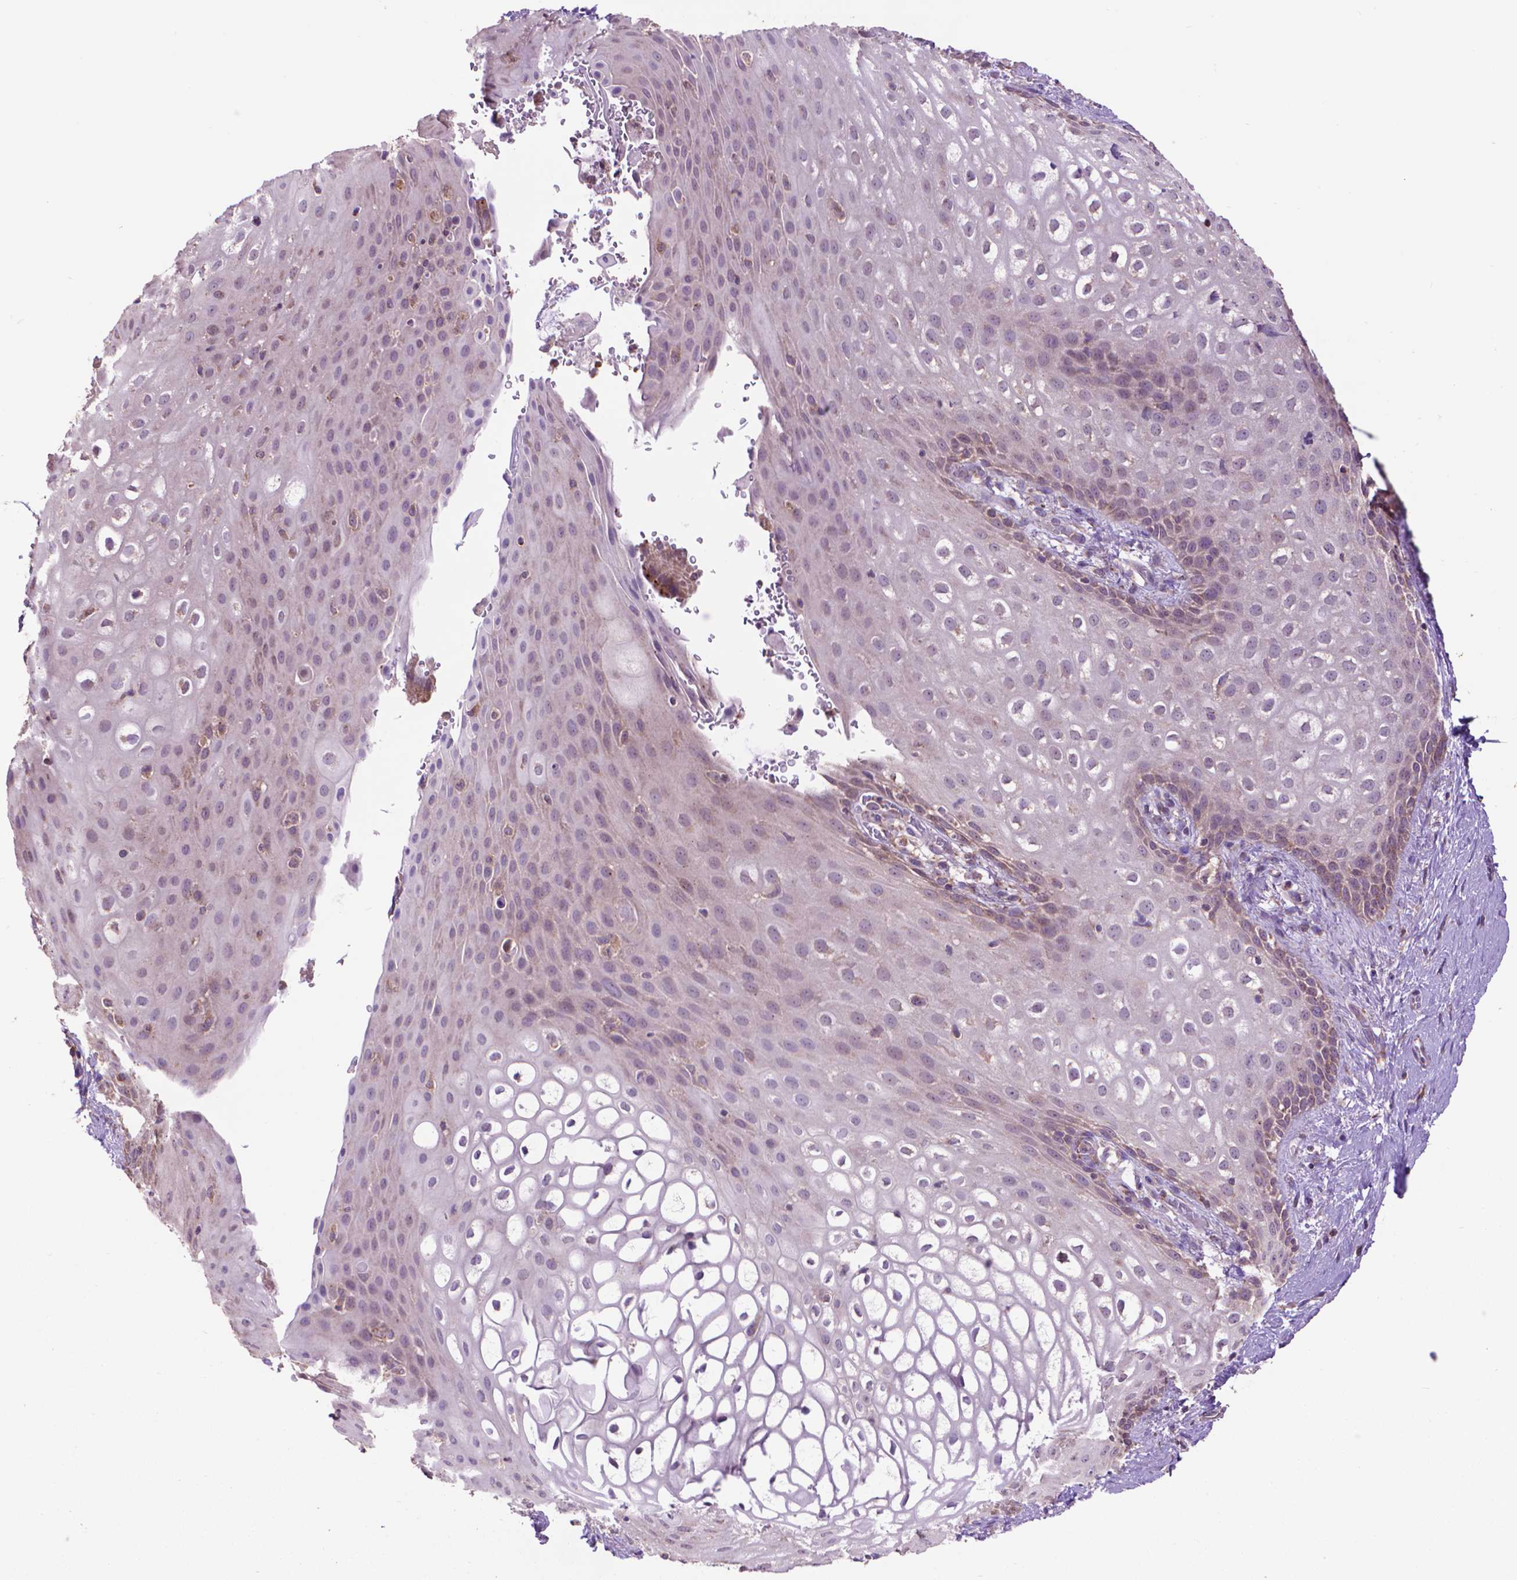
{"staining": {"intensity": "weak", "quantity": "25%-75%", "location": "cytoplasmic/membranous"}, "tissue": "skin", "cell_type": "Epidermal cells", "image_type": "normal", "snomed": [{"axis": "morphology", "description": "Normal tissue, NOS"}, {"axis": "topography", "description": "Anal"}], "caption": "A micrograph of human skin stained for a protein shows weak cytoplasmic/membranous brown staining in epidermal cells.", "gene": "GLB1", "patient": {"sex": "female", "age": 46}}